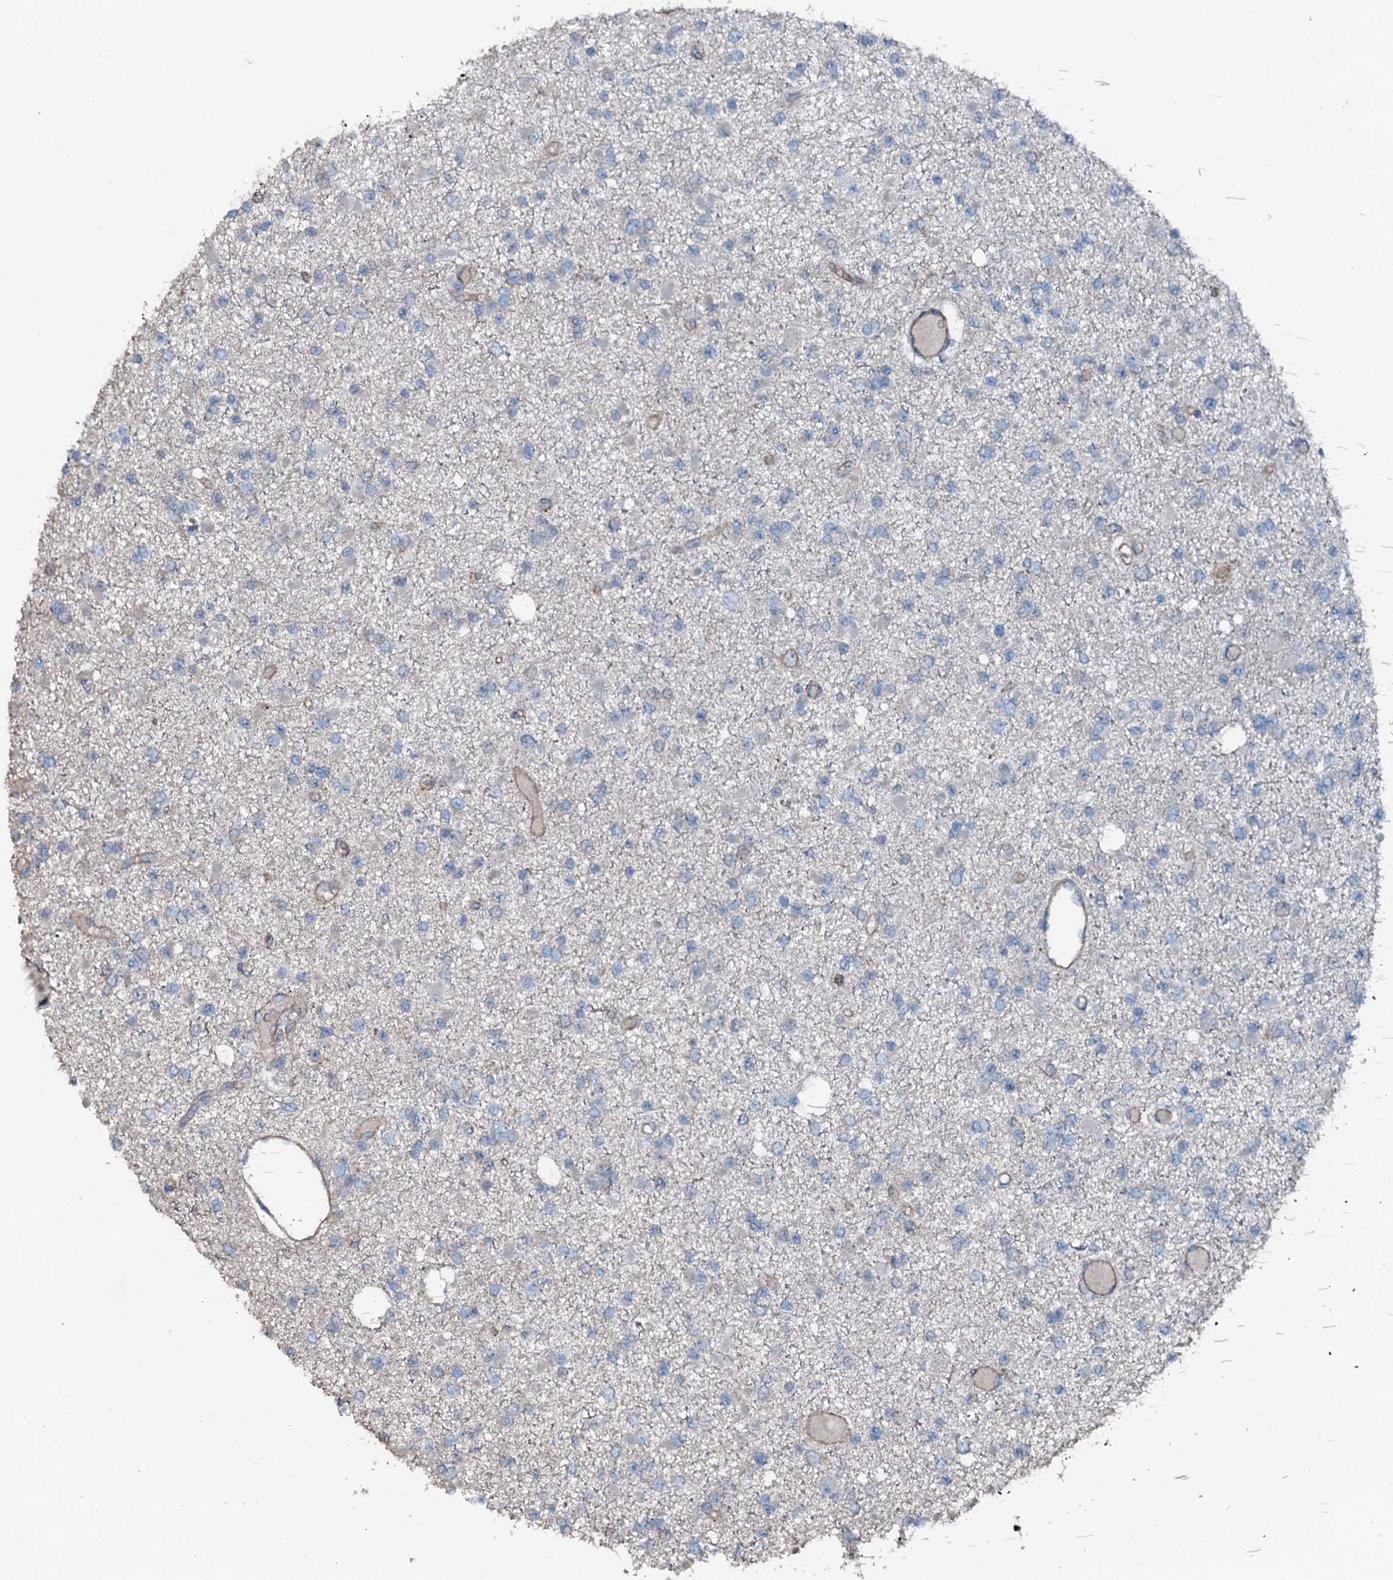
{"staining": {"intensity": "negative", "quantity": "none", "location": "none"}, "tissue": "glioma", "cell_type": "Tumor cells", "image_type": "cancer", "snomed": [{"axis": "morphology", "description": "Glioma, malignant, Low grade"}, {"axis": "topography", "description": "Brain"}], "caption": "Immunohistochemical staining of malignant glioma (low-grade) displays no significant staining in tumor cells.", "gene": "SLC25A38", "patient": {"sex": "female", "age": 22}}